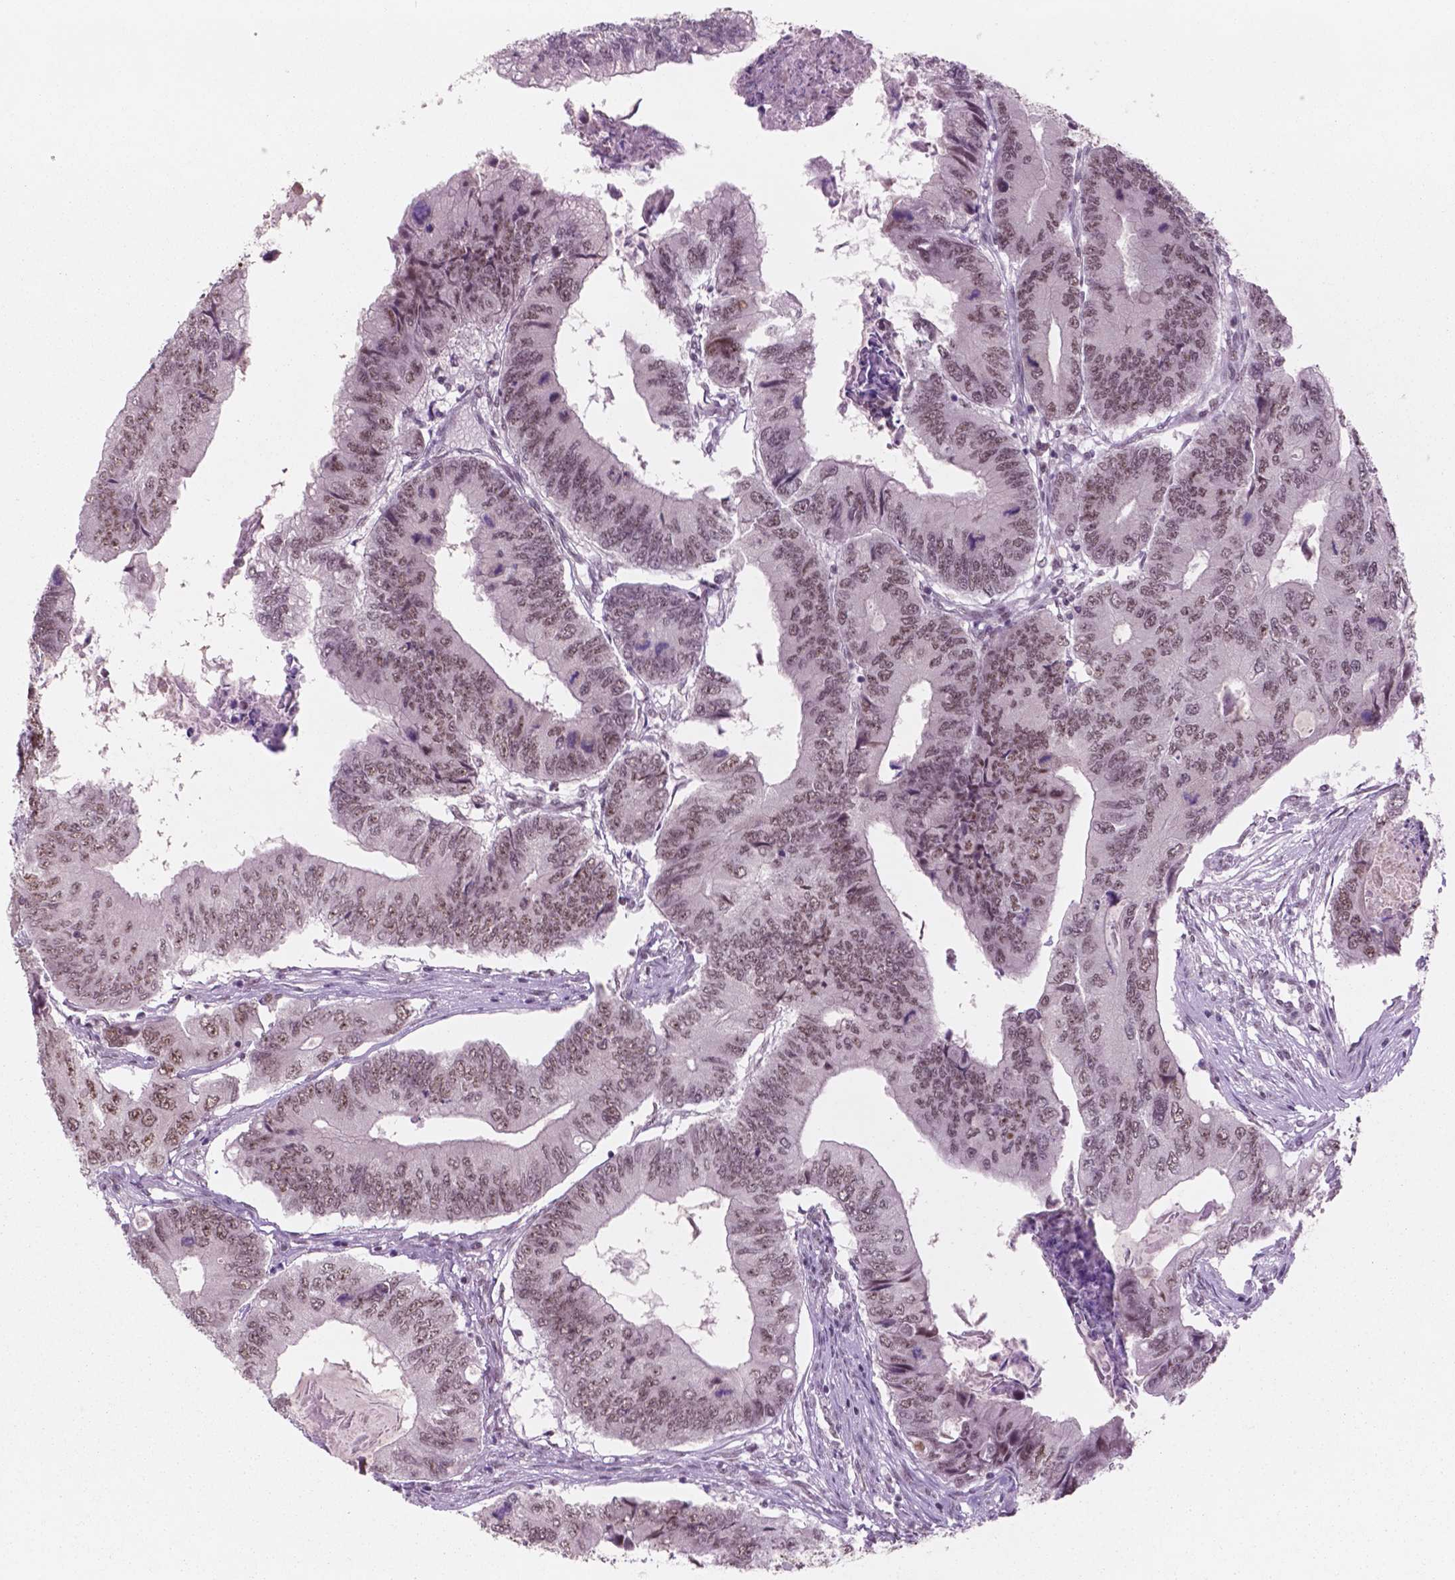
{"staining": {"intensity": "moderate", "quantity": ">75%", "location": "nuclear"}, "tissue": "colorectal cancer", "cell_type": "Tumor cells", "image_type": "cancer", "snomed": [{"axis": "morphology", "description": "Adenocarcinoma, NOS"}, {"axis": "topography", "description": "Colon"}], "caption": "Tumor cells reveal medium levels of moderate nuclear expression in approximately >75% of cells in human adenocarcinoma (colorectal).", "gene": "POLR2E", "patient": {"sex": "male", "age": 53}}